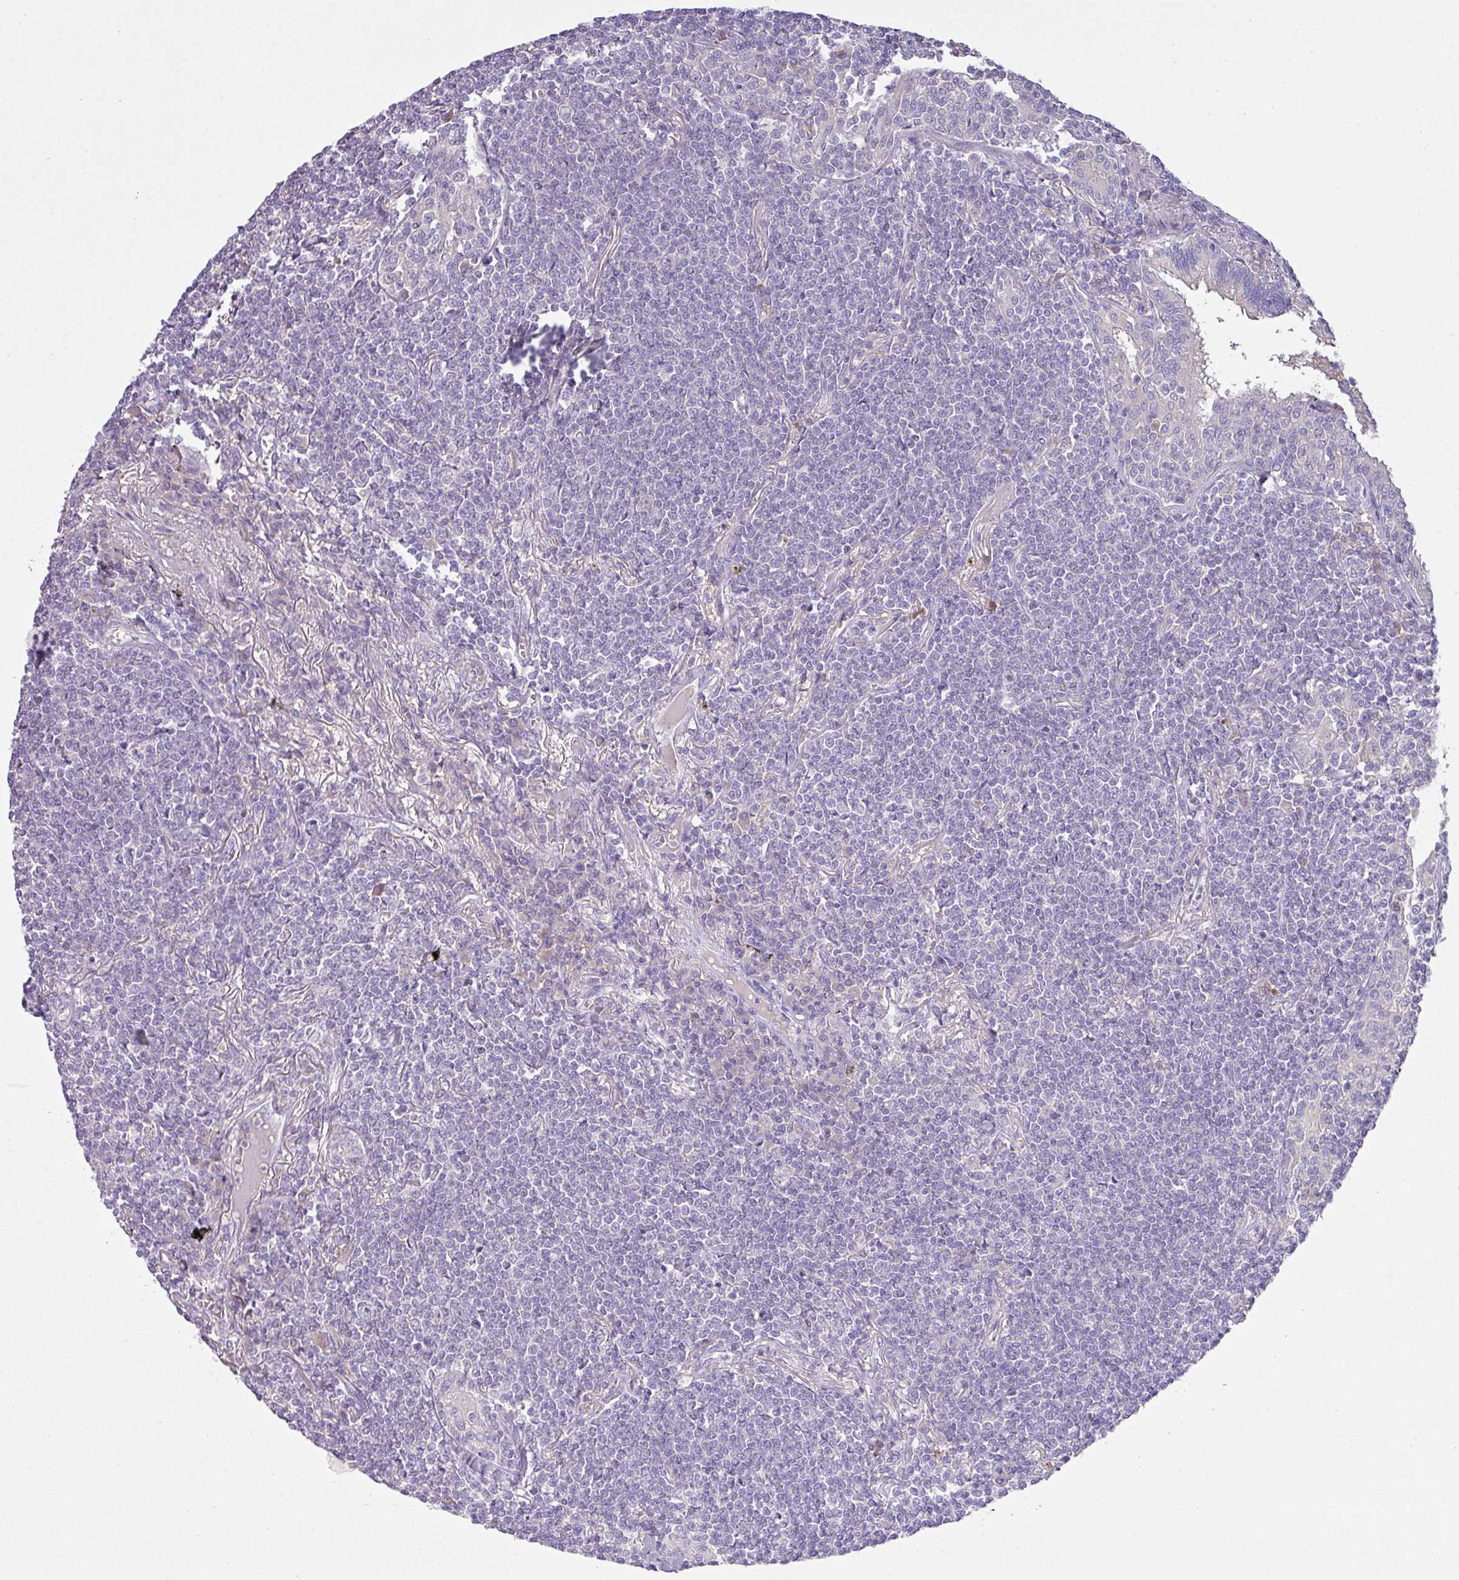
{"staining": {"intensity": "negative", "quantity": "none", "location": "none"}, "tissue": "lymphoma", "cell_type": "Tumor cells", "image_type": "cancer", "snomed": [{"axis": "morphology", "description": "Malignant lymphoma, non-Hodgkin's type, Low grade"}, {"axis": "topography", "description": "Lung"}], "caption": "A high-resolution photomicrograph shows IHC staining of lymphoma, which demonstrates no significant staining in tumor cells.", "gene": "OR6C6", "patient": {"sex": "female", "age": 71}}